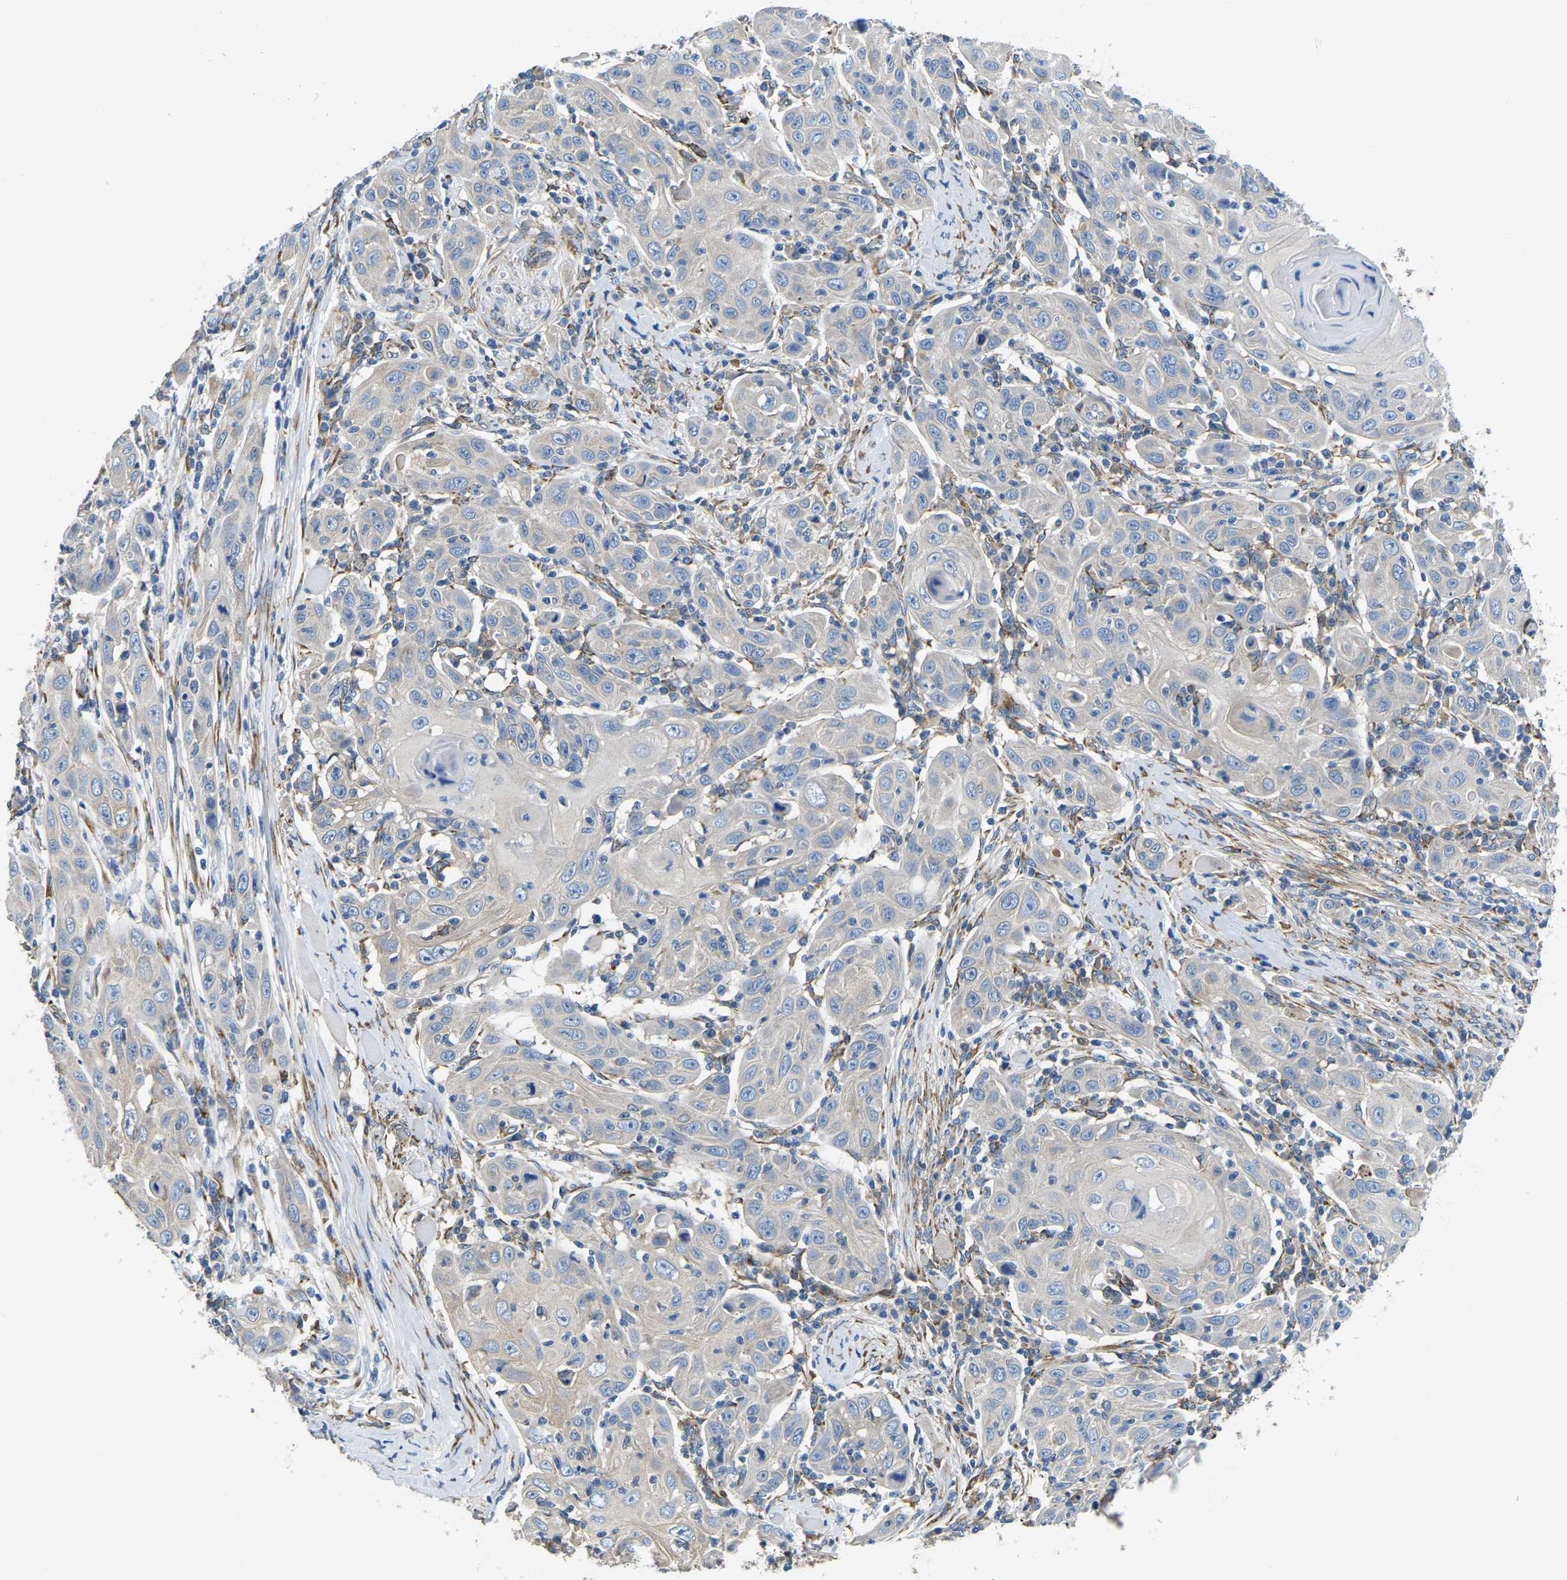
{"staining": {"intensity": "negative", "quantity": "none", "location": "none"}, "tissue": "skin cancer", "cell_type": "Tumor cells", "image_type": "cancer", "snomed": [{"axis": "morphology", "description": "Squamous cell carcinoma, NOS"}, {"axis": "topography", "description": "Skin"}], "caption": "A photomicrograph of human squamous cell carcinoma (skin) is negative for staining in tumor cells.", "gene": "PDZD8", "patient": {"sex": "female", "age": 88}}